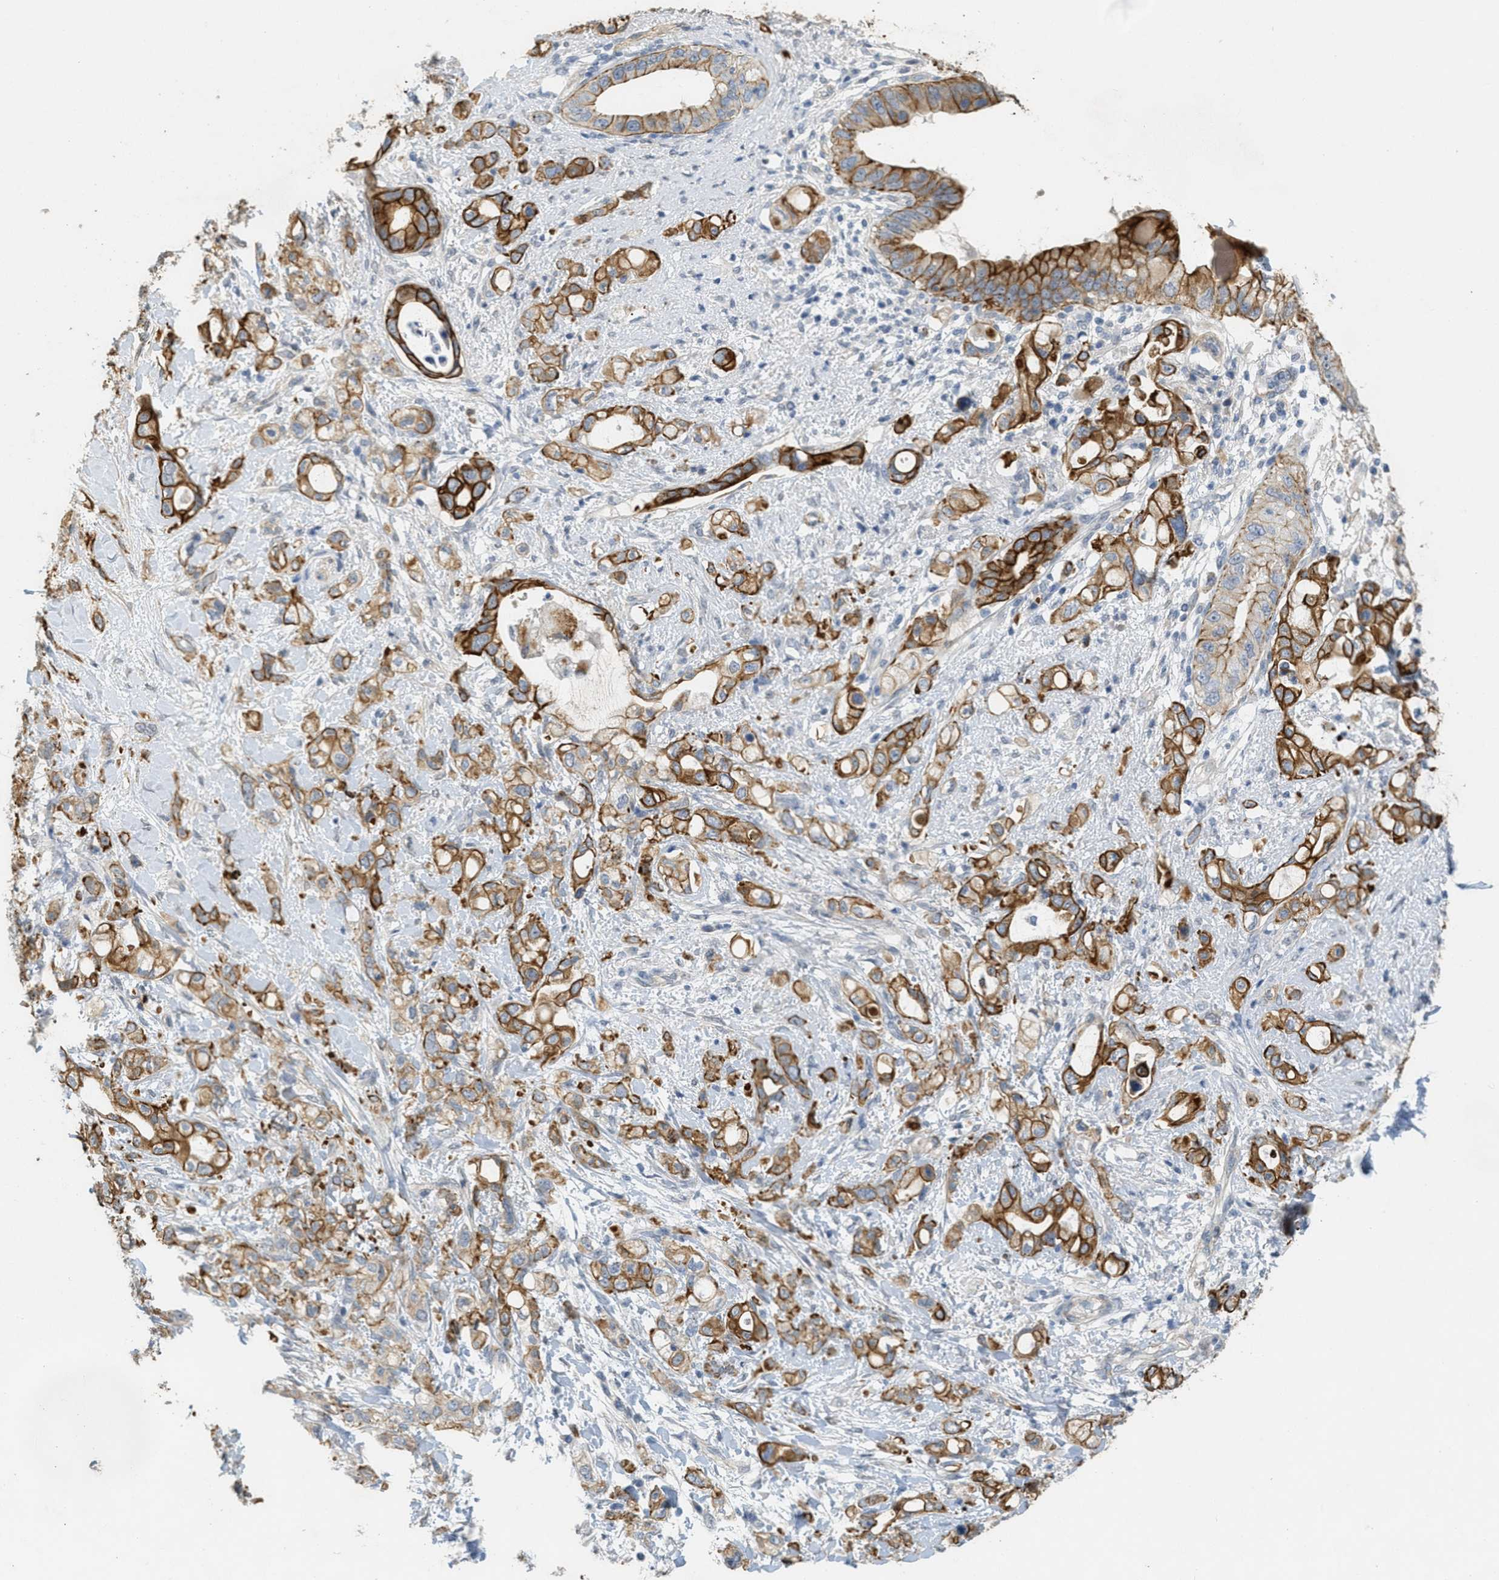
{"staining": {"intensity": "strong", "quantity": ">75%", "location": "cytoplasmic/membranous"}, "tissue": "pancreatic cancer", "cell_type": "Tumor cells", "image_type": "cancer", "snomed": [{"axis": "morphology", "description": "Adenocarcinoma, NOS"}, {"axis": "topography", "description": "Pancreas"}], "caption": "The image reveals staining of pancreatic cancer, revealing strong cytoplasmic/membranous protein expression (brown color) within tumor cells.", "gene": "MRS2", "patient": {"sex": "female", "age": 56}}